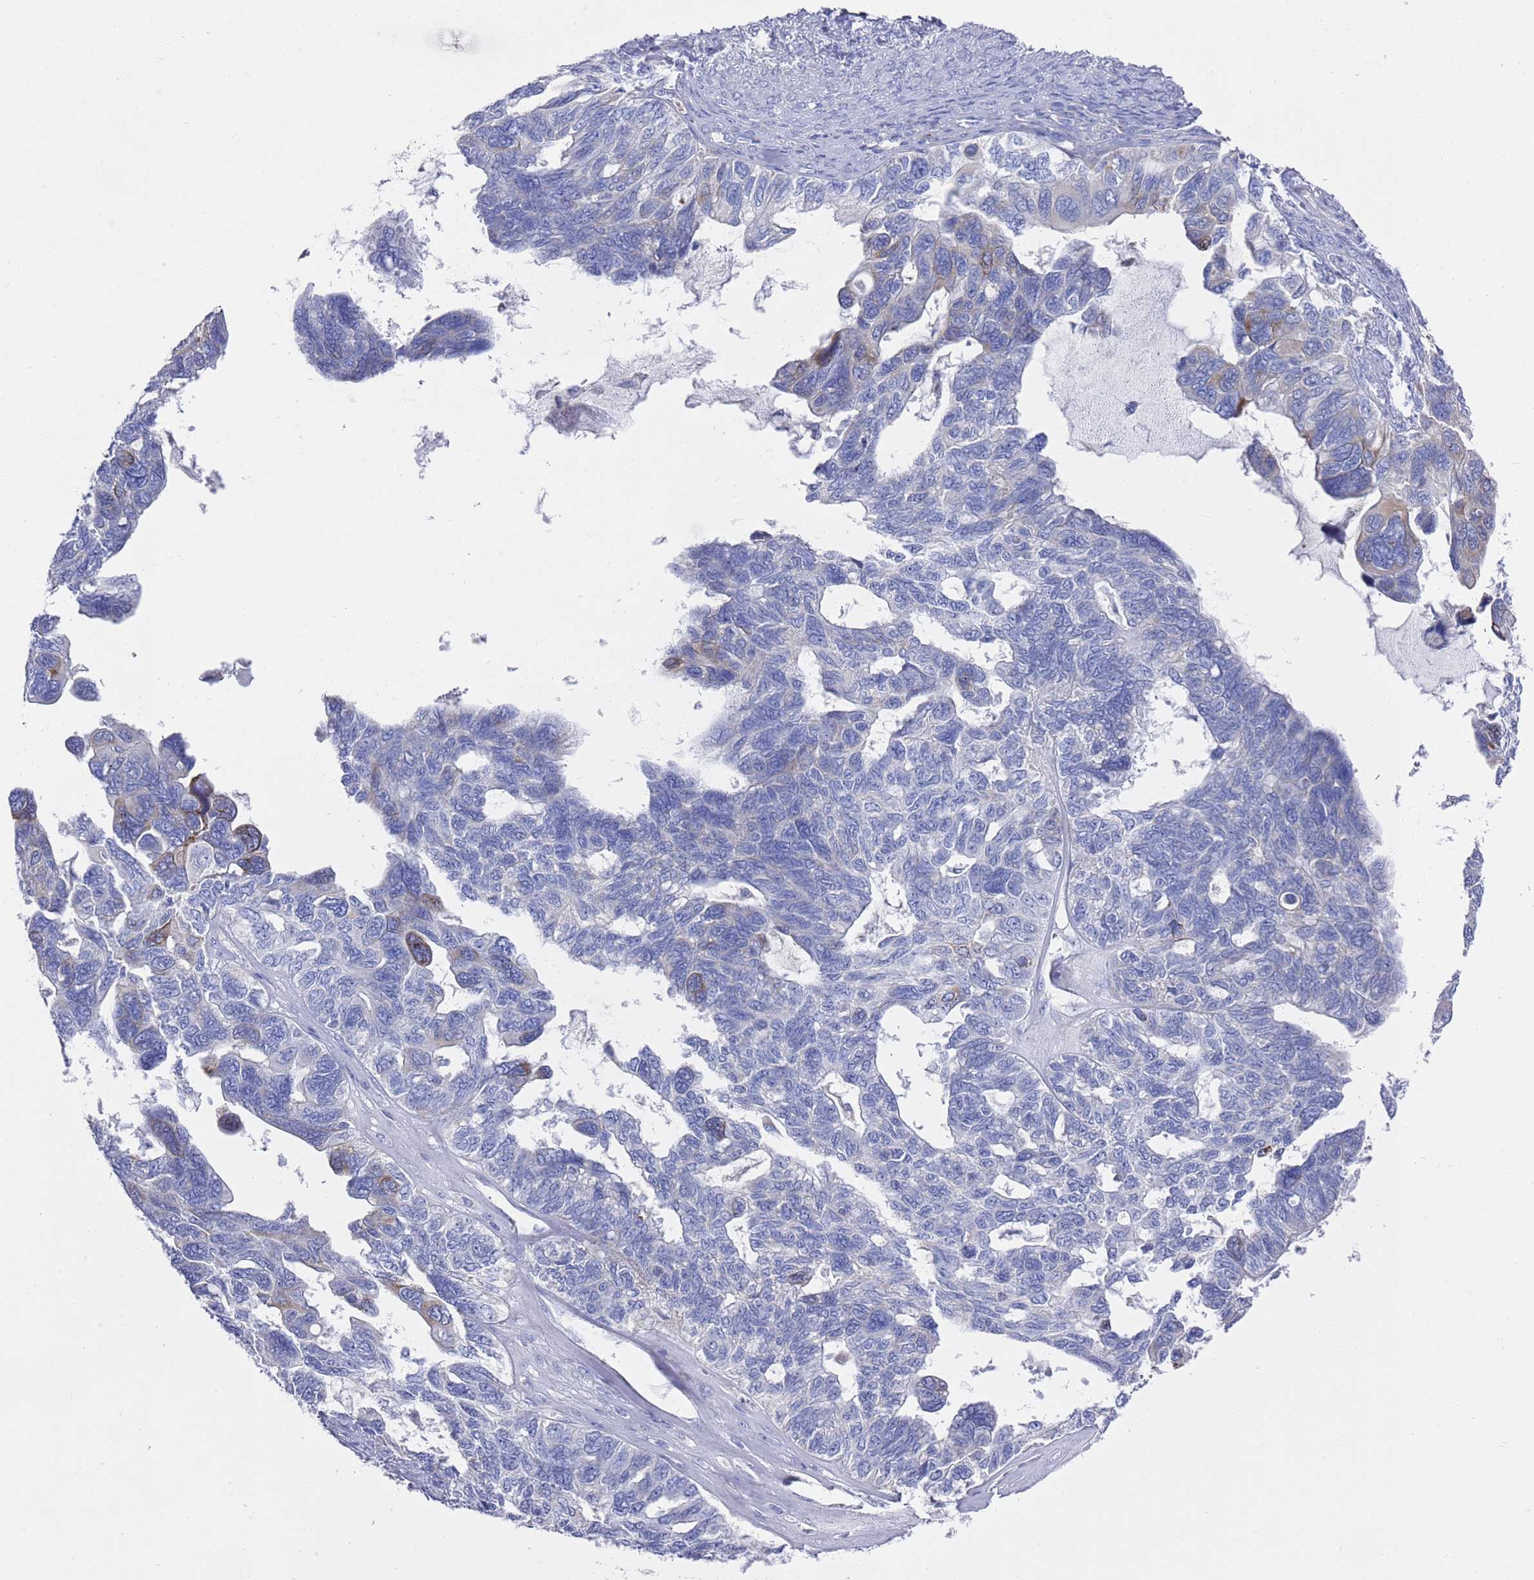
{"staining": {"intensity": "strong", "quantity": "<25%", "location": "cytoplasmic/membranous"}, "tissue": "ovarian cancer", "cell_type": "Tumor cells", "image_type": "cancer", "snomed": [{"axis": "morphology", "description": "Cystadenocarcinoma, serous, NOS"}, {"axis": "topography", "description": "Ovary"}], "caption": "Ovarian cancer (serous cystadenocarcinoma) stained with a protein marker reveals strong staining in tumor cells.", "gene": "SCAPER", "patient": {"sex": "female", "age": 79}}